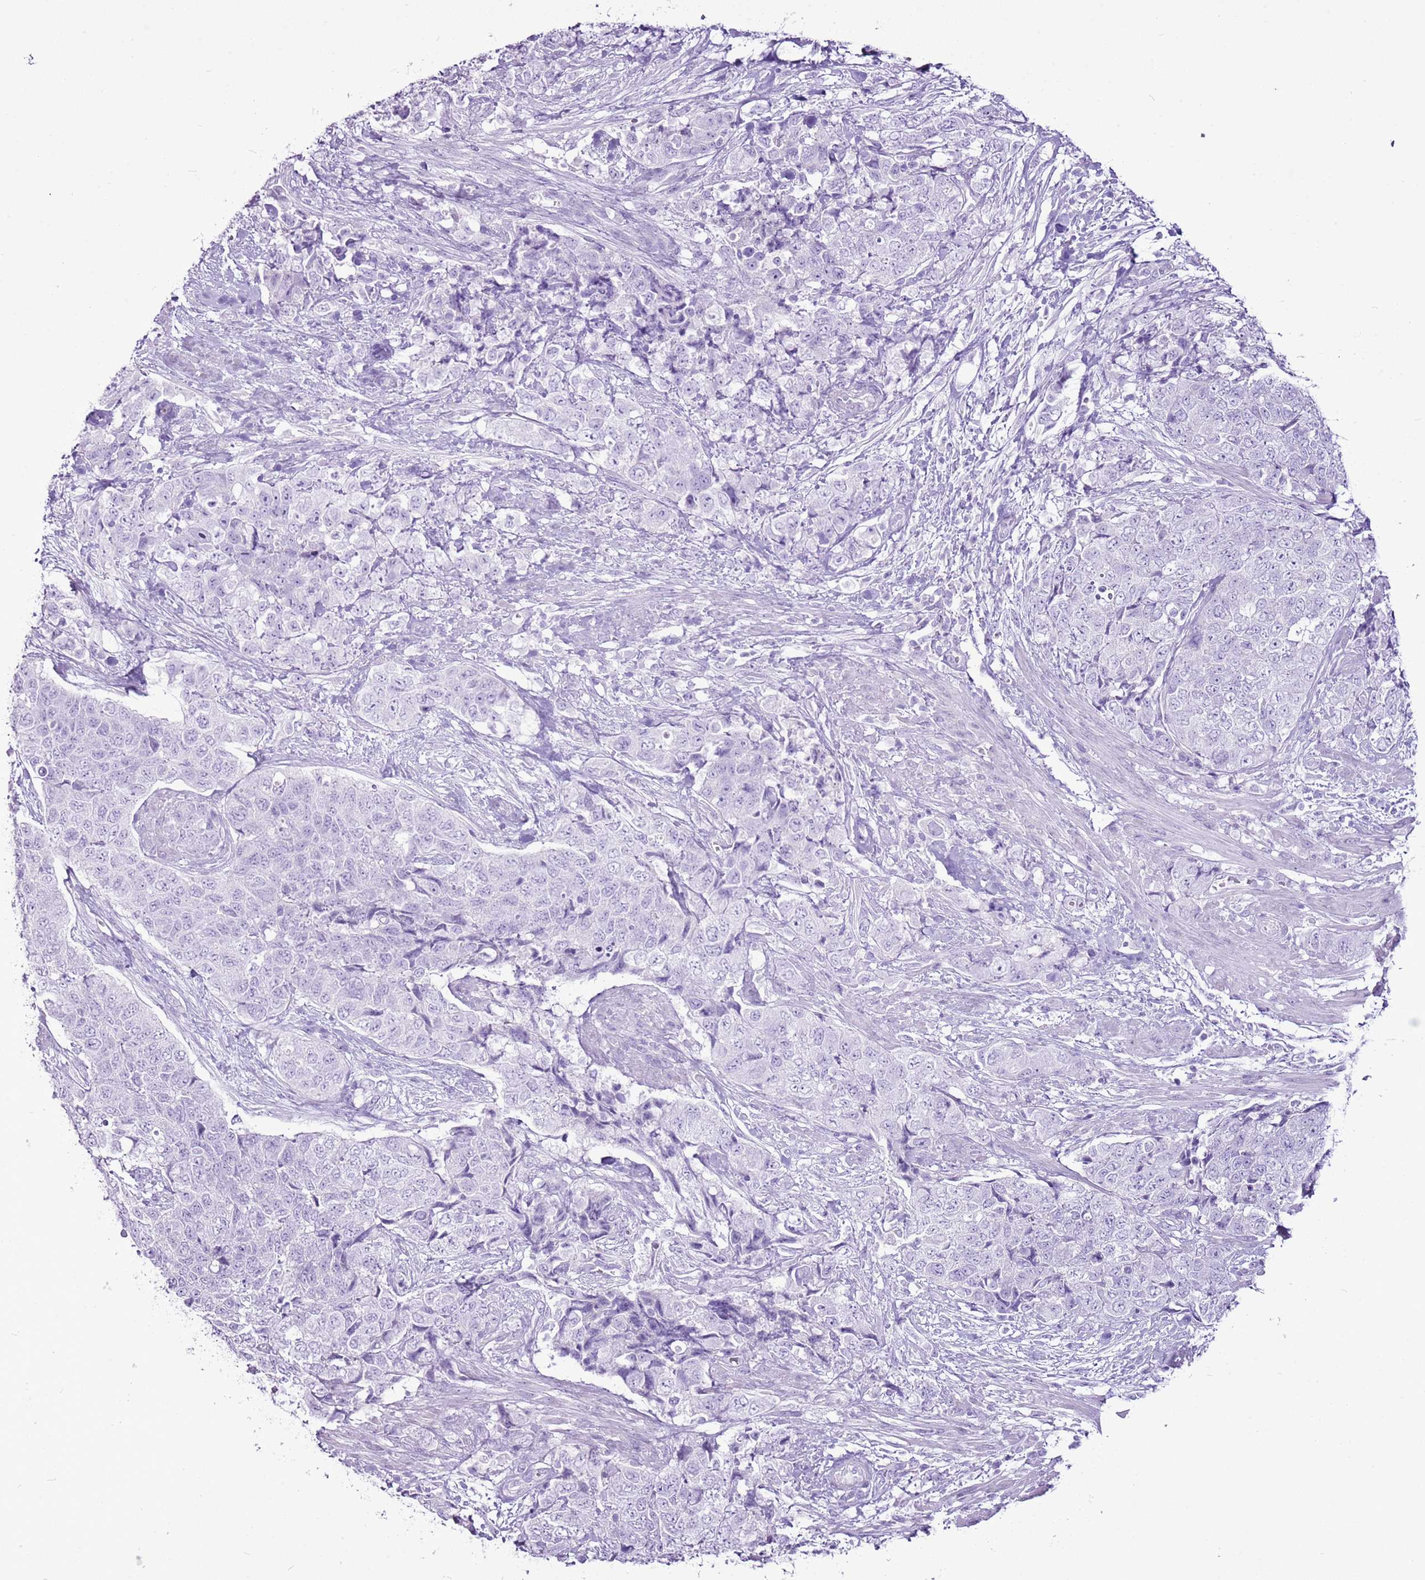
{"staining": {"intensity": "negative", "quantity": "none", "location": "none"}, "tissue": "urothelial cancer", "cell_type": "Tumor cells", "image_type": "cancer", "snomed": [{"axis": "morphology", "description": "Urothelial carcinoma, High grade"}, {"axis": "topography", "description": "Urinary bladder"}], "caption": "High power microscopy image of an immunohistochemistry micrograph of high-grade urothelial carcinoma, revealing no significant staining in tumor cells. Brightfield microscopy of IHC stained with DAB (brown) and hematoxylin (blue), captured at high magnification.", "gene": "CNFN", "patient": {"sex": "female", "age": 78}}